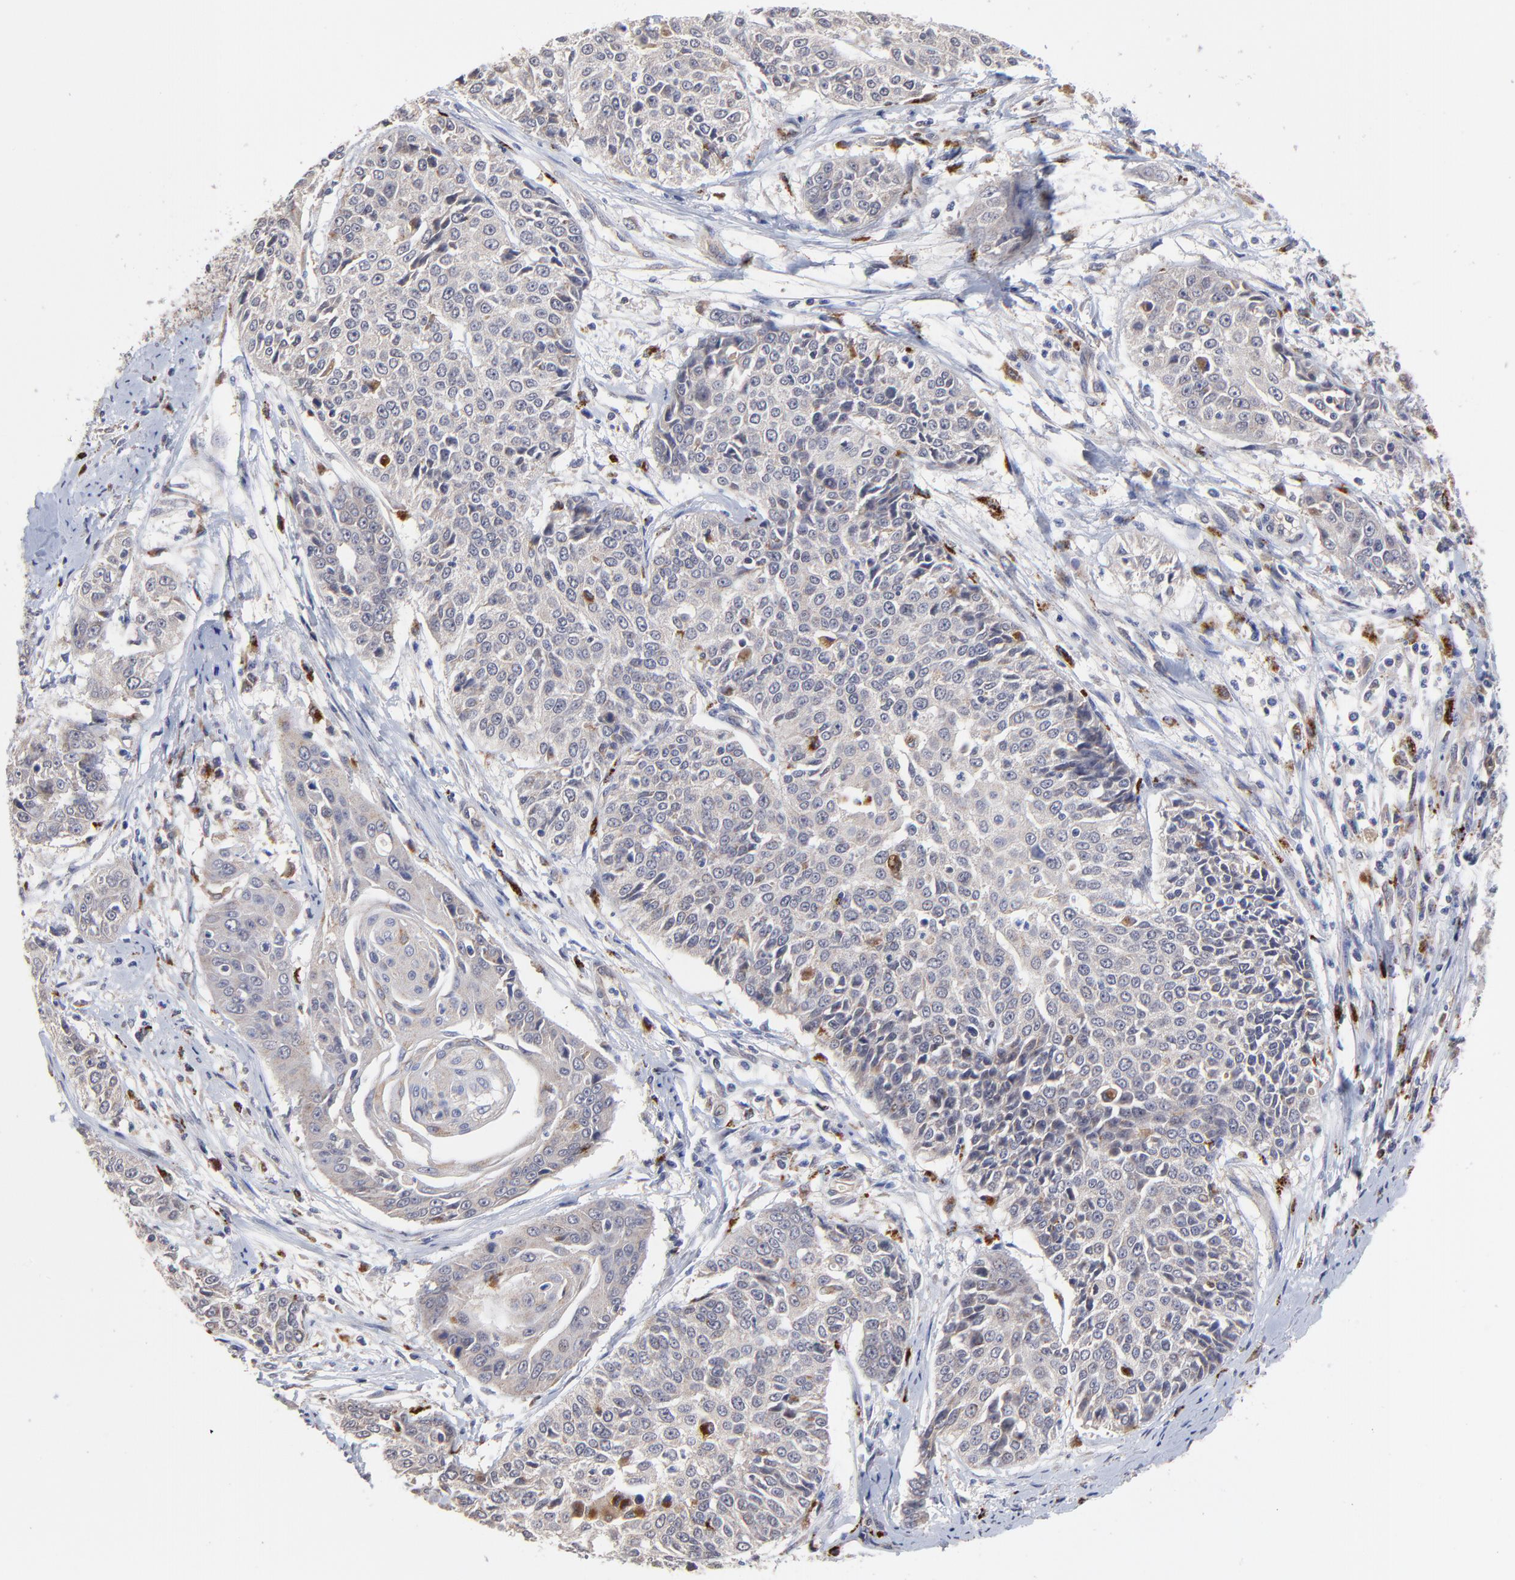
{"staining": {"intensity": "weak", "quantity": "<25%", "location": "cytoplasmic/membranous"}, "tissue": "cervical cancer", "cell_type": "Tumor cells", "image_type": "cancer", "snomed": [{"axis": "morphology", "description": "Squamous cell carcinoma, NOS"}, {"axis": "topography", "description": "Cervix"}], "caption": "Tumor cells are negative for brown protein staining in squamous cell carcinoma (cervical).", "gene": "PDE4B", "patient": {"sex": "female", "age": 64}}